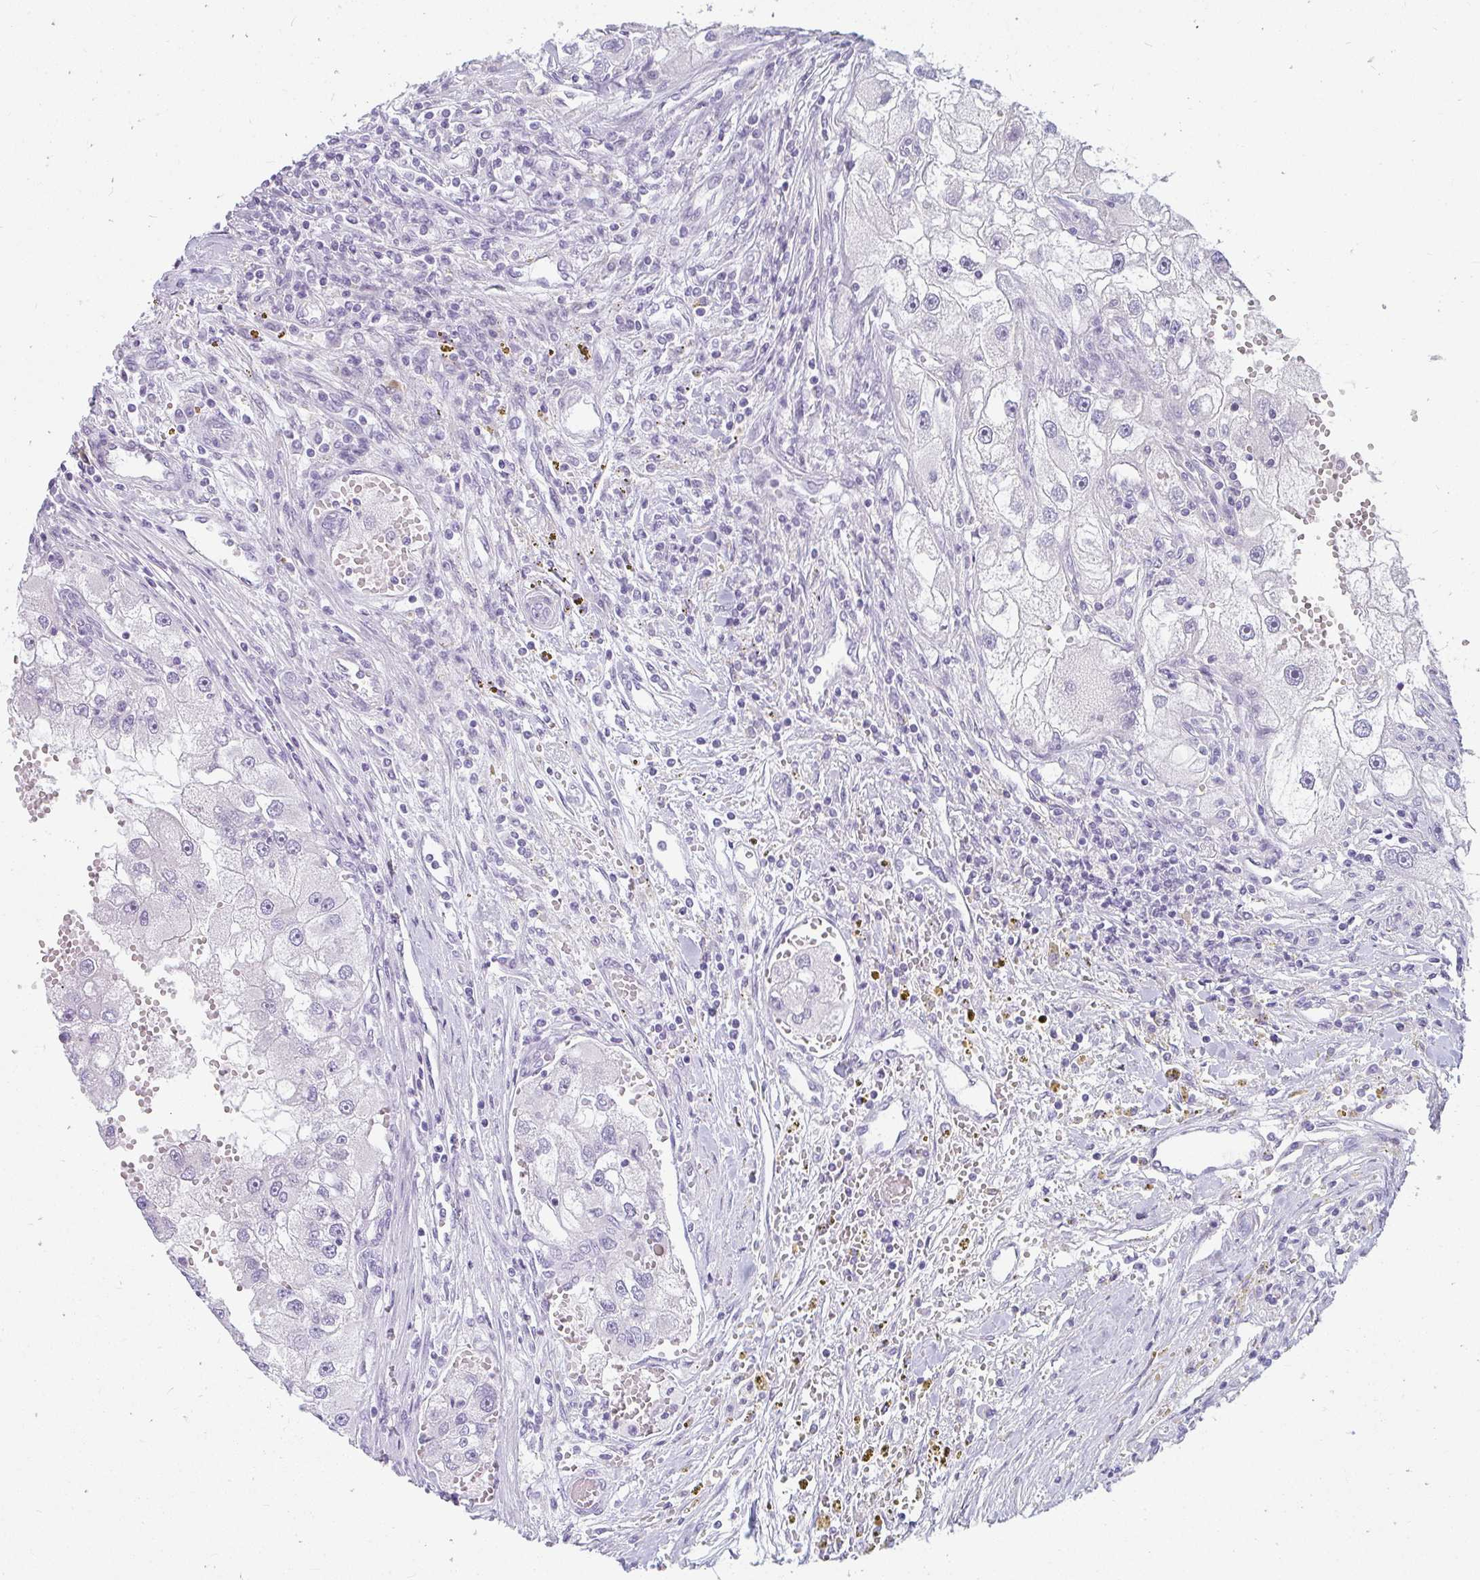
{"staining": {"intensity": "negative", "quantity": "none", "location": "none"}, "tissue": "renal cancer", "cell_type": "Tumor cells", "image_type": "cancer", "snomed": [{"axis": "morphology", "description": "Adenocarcinoma, NOS"}, {"axis": "topography", "description": "Kidney"}], "caption": "This is an immunohistochemistry (IHC) image of human renal cancer. There is no positivity in tumor cells.", "gene": "PPP1R3G", "patient": {"sex": "male", "age": 63}}